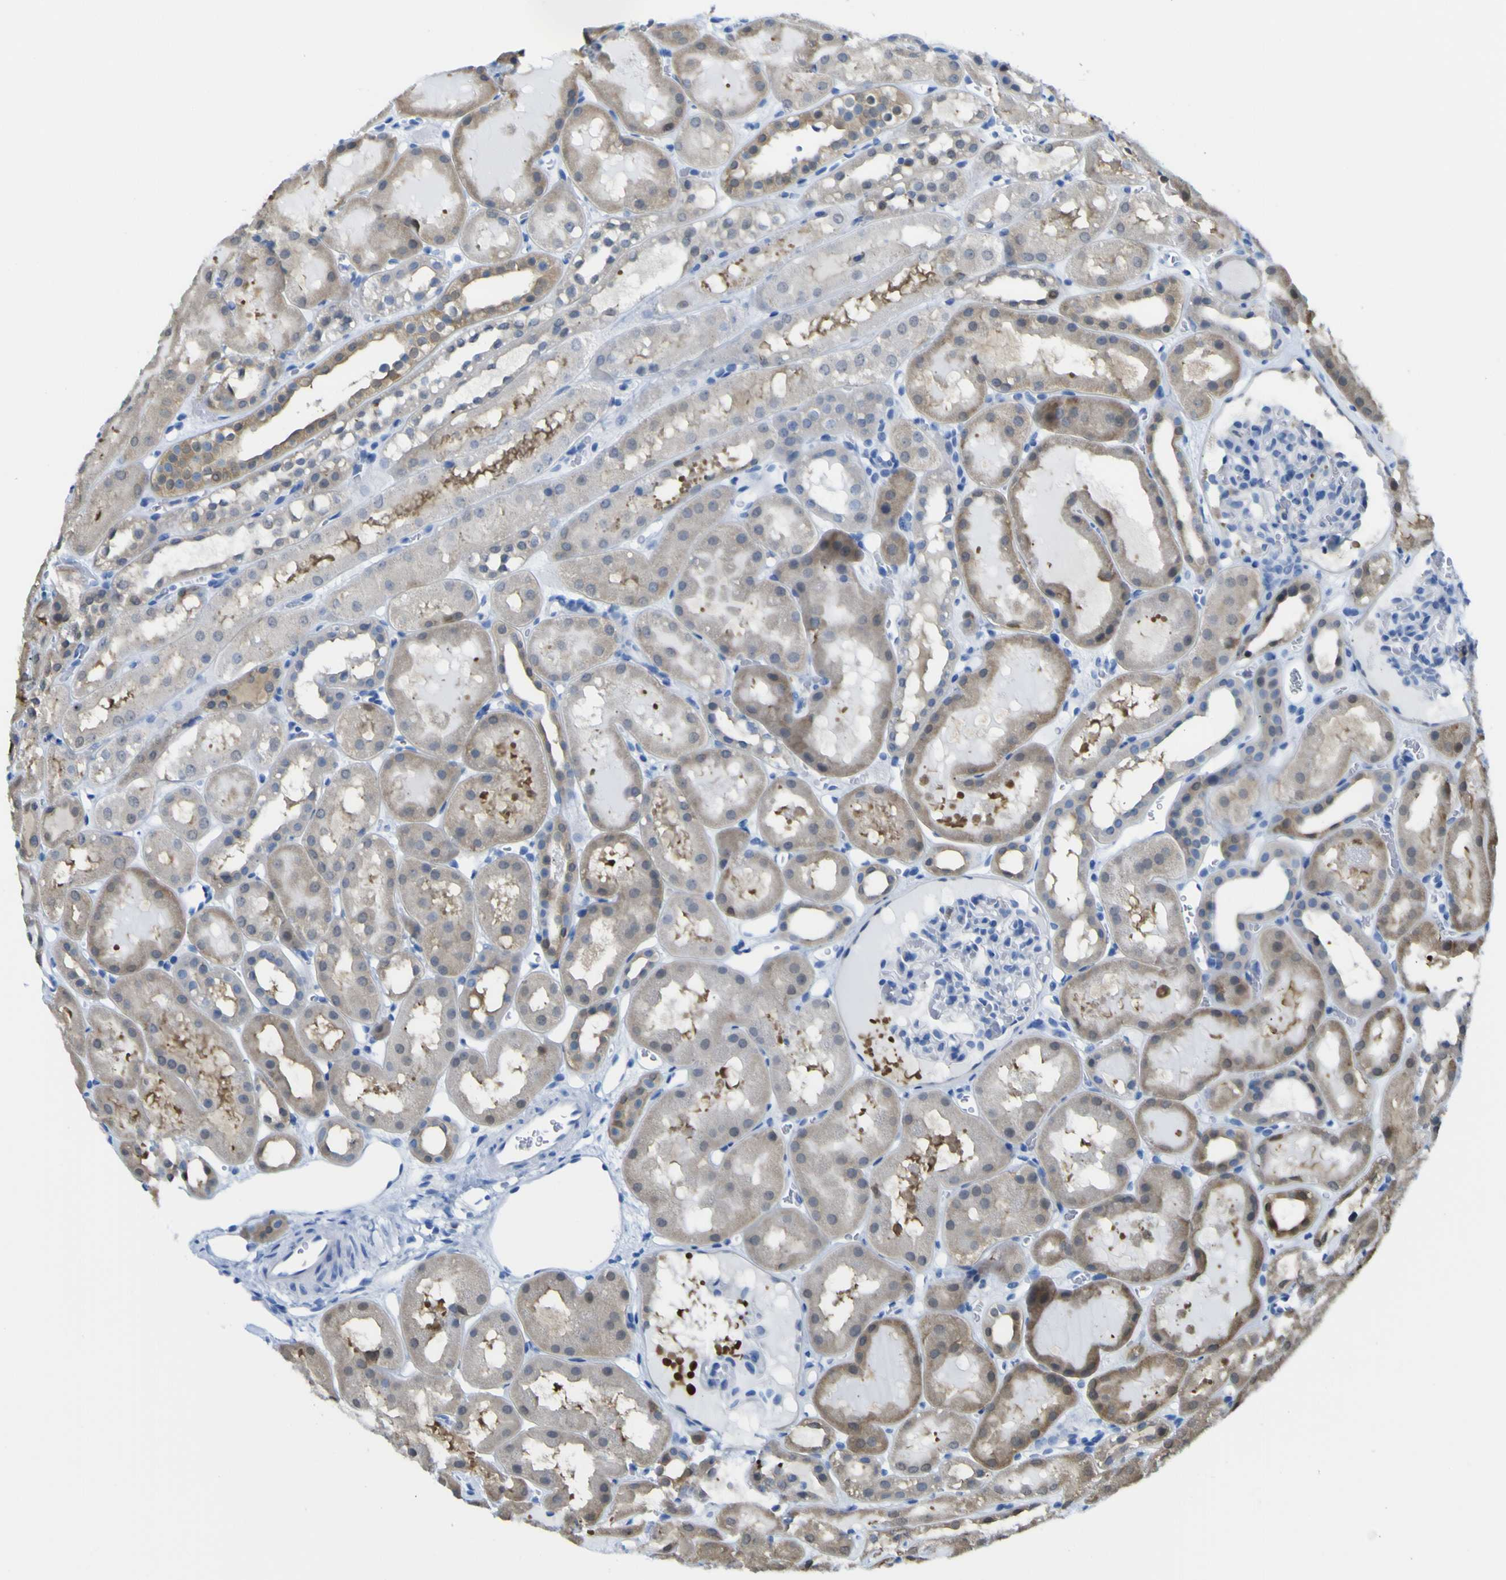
{"staining": {"intensity": "negative", "quantity": "none", "location": "none"}, "tissue": "kidney", "cell_type": "Cells in glomeruli", "image_type": "normal", "snomed": [{"axis": "morphology", "description": "Normal tissue, NOS"}, {"axis": "topography", "description": "Kidney"}, {"axis": "topography", "description": "Urinary bladder"}], "caption": "Protein analysis of normal kidney demonstrates no significant expression in cells in glomeruli. The staining is performed using DAB brown chromogen with nuclei counter-stained in using hematoxylin.", "gene": "ABHD3", "patient": {"sex": "male", "age": 16}}